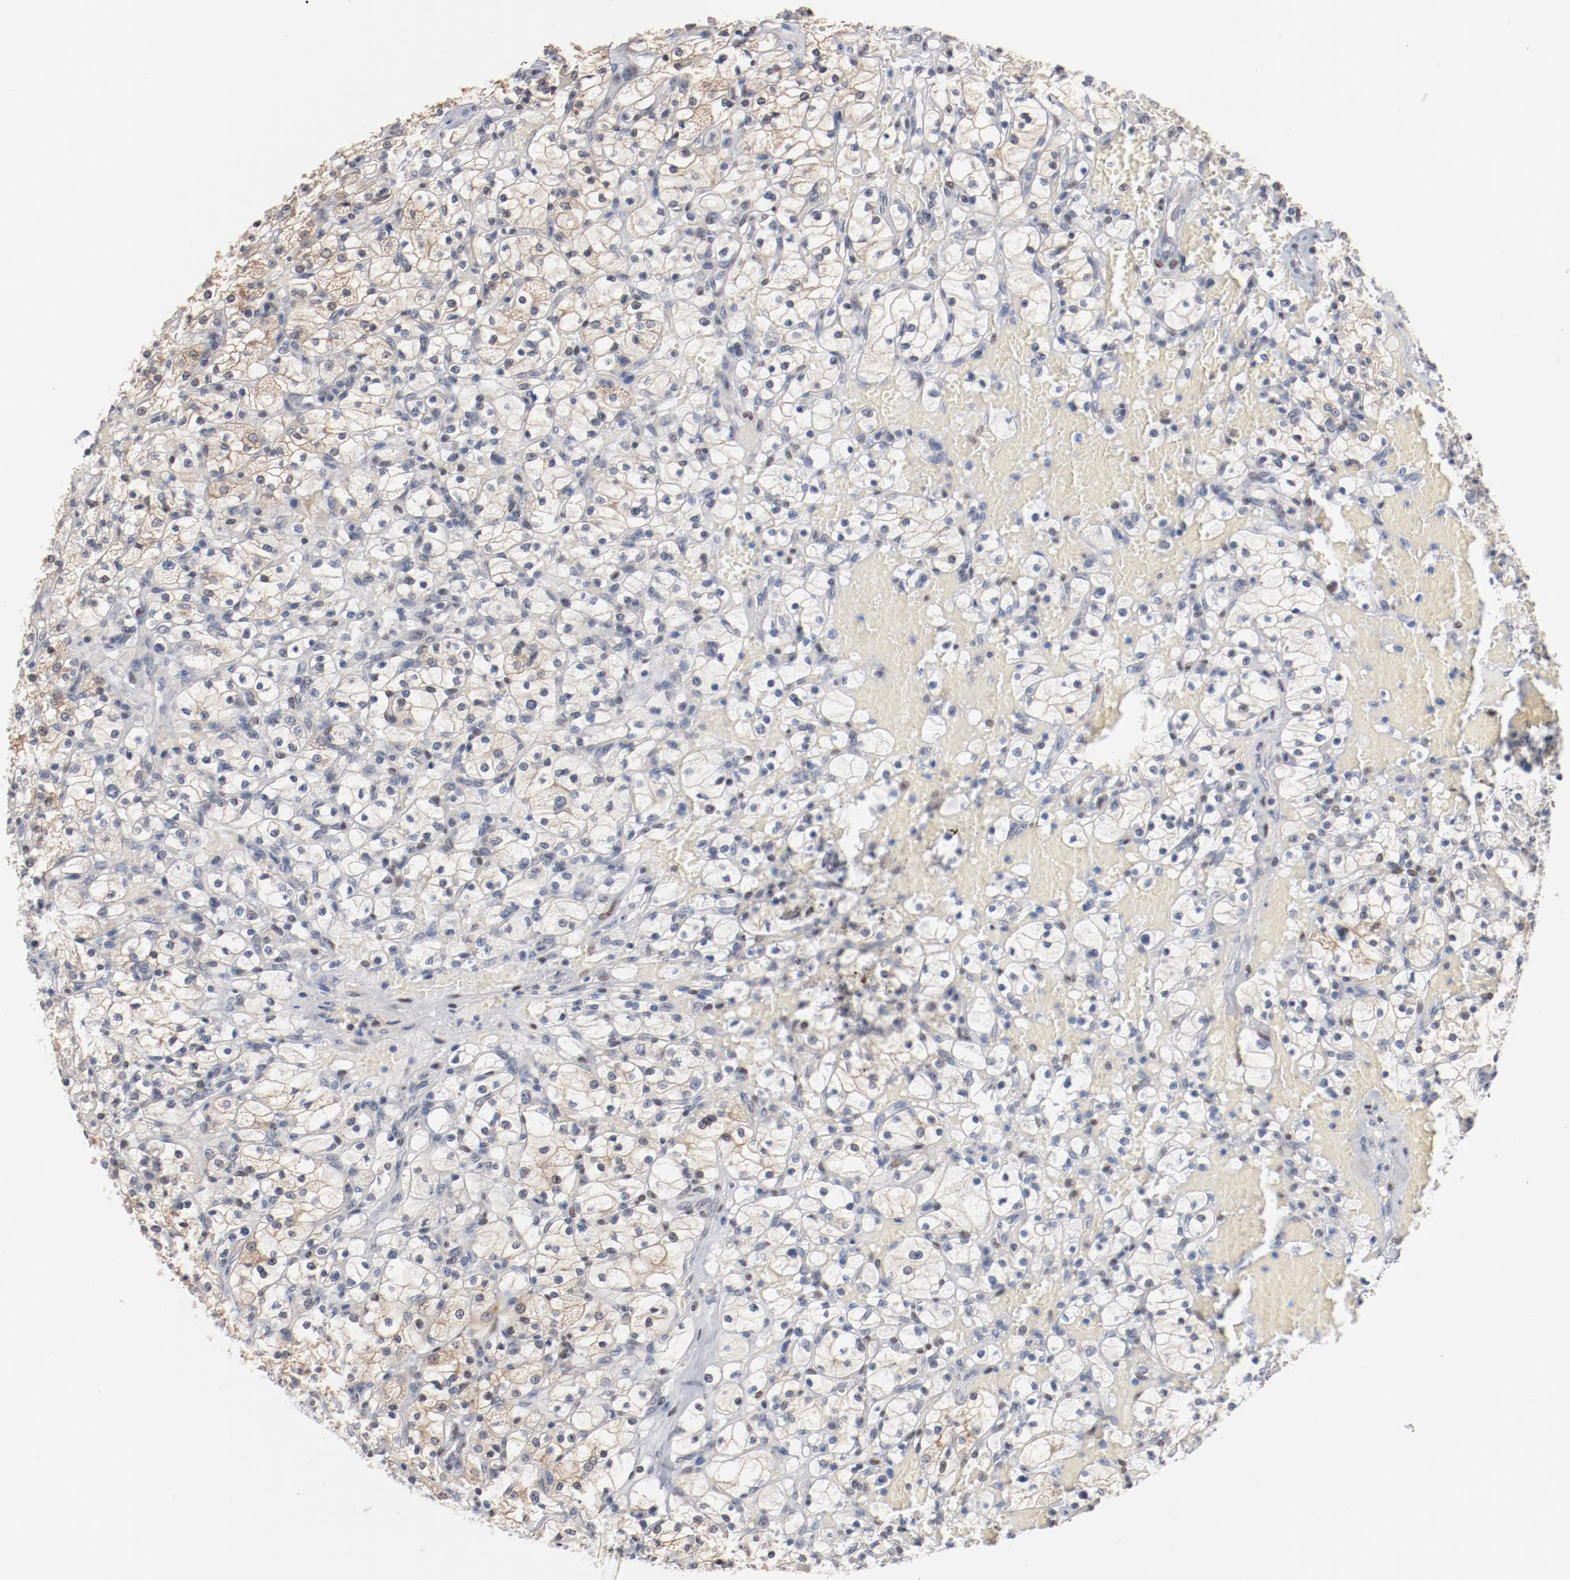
{"staining": {"intensity": "negative", "quantity": "none", "location": "none"}, "tissue": "renal cancer", "cell_type": "Tumor cells", "image_type": "cancer", "snomed": [{"axis": "morphology", "description": "Adenocarcinoma, NOS"}, {"axis": "topography", "description": "Kidney"}], "caption": "Tumor cells are negative for brown protein staining in renal adenocarcinoma.", "gene": "ZEB2", "patient": {"sex": "female", "age": 83}}